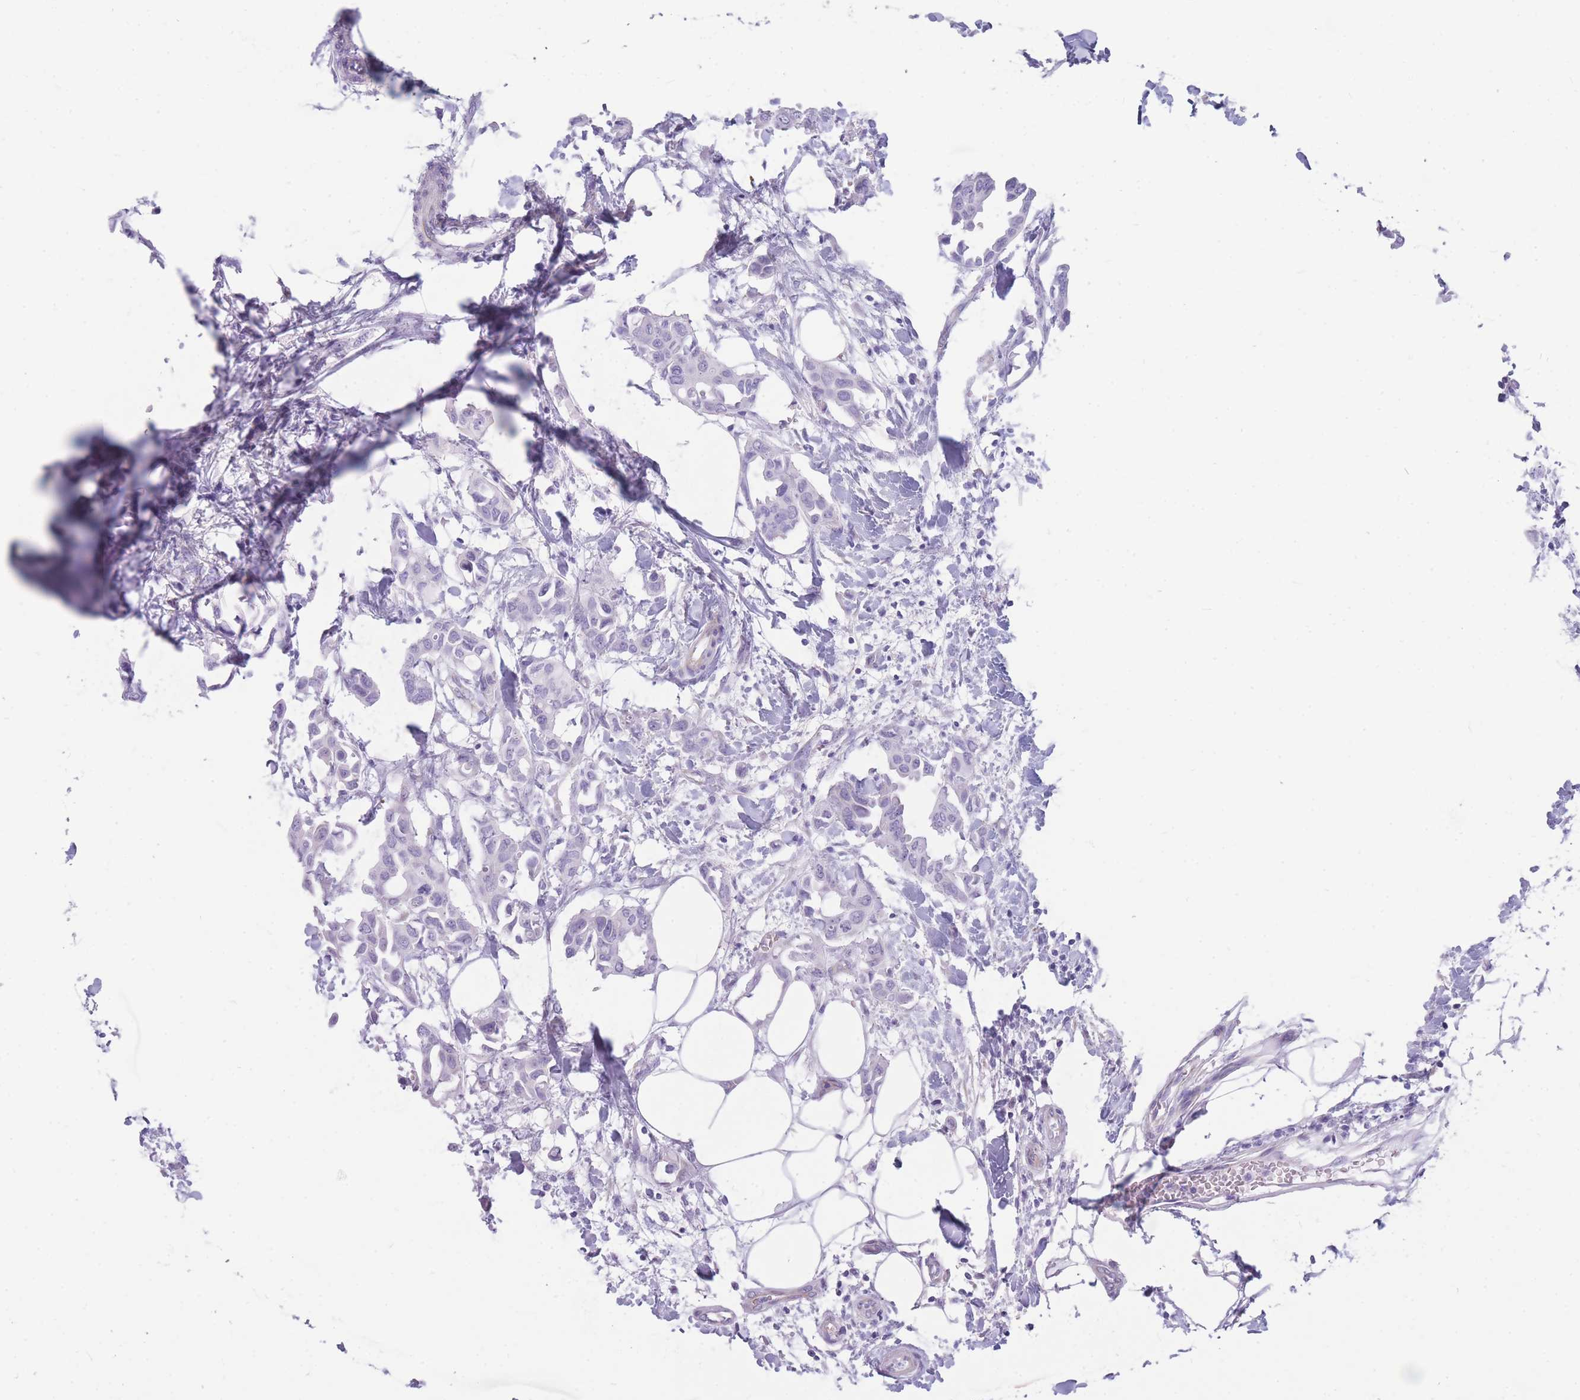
{"staining": {"intensity": "negative", "quantity": "none", "location": "none"}, "tissue": "breast cancer", "cell_type": "Tumor cells", "image_type": "cancer", "snomed": [{"axis": "morphology", "description": "Duct carcinoma"}, {"axis": "topography", "description": "Breast"}], "caption": "The image shows no significant expression in tumor cells of breast cancer.", "gene": "MTSS2", "patient": {"sex": "female", "age": 41}}